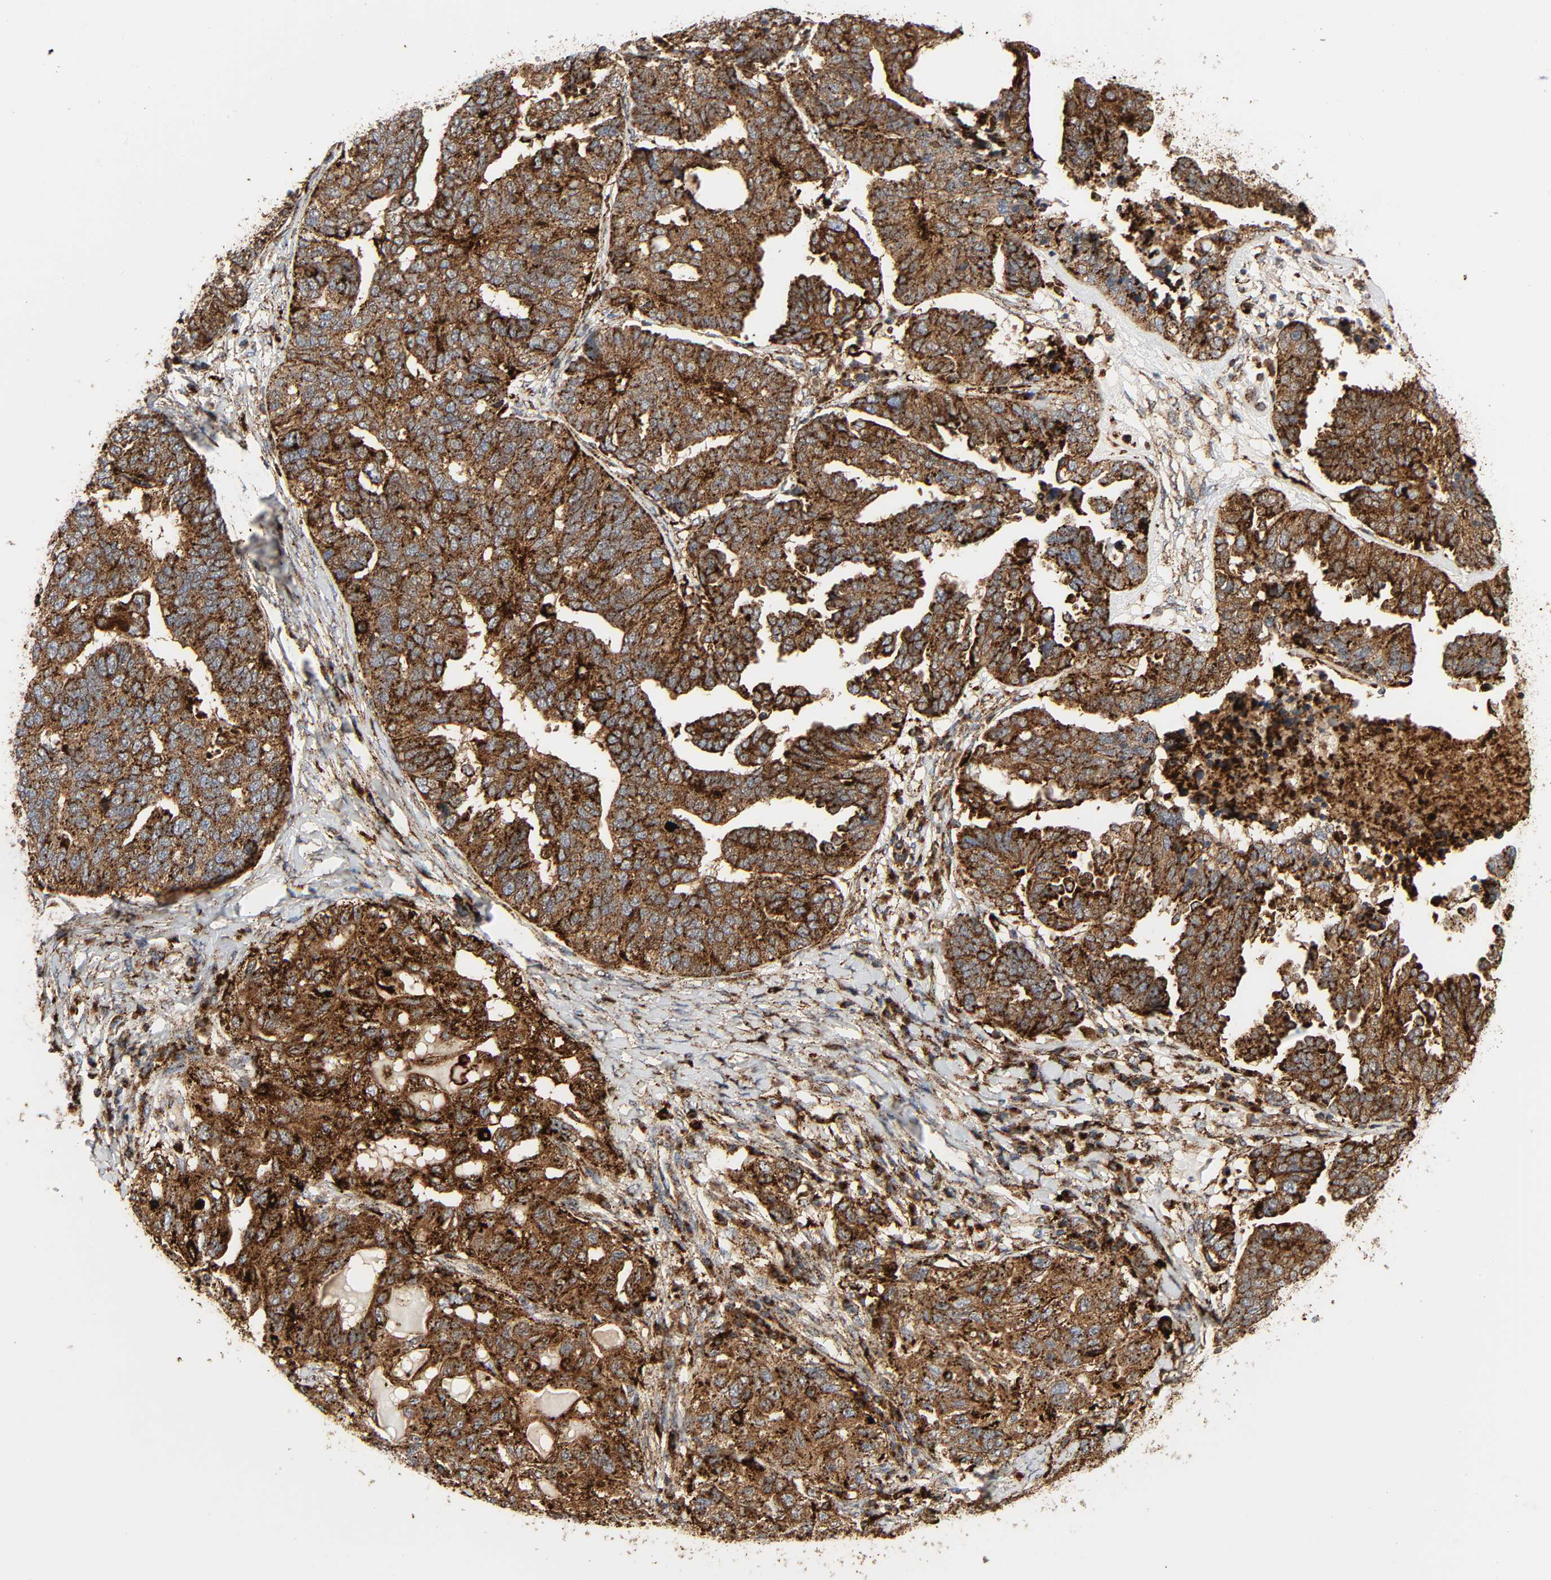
{"staining": {"intensity": "strong", "quantity": ">75%", "location": "cytoplasmic/membranous"}, "tissue": "ovarian cancer", "cell_type": "Tumor cells", "image_type": "cancer", "snomed": [{"axis": "morphology", "description": "Cystadenocarcinoma, serous, NOS"}, {"axis": "topography", "description": "Ovary"}], "caption": "Ovarian cancer stained with a protein marker shows strong staining in tumor cells.", "gene": "PSAP", "patient": {"sex": "female", "age": 82}}